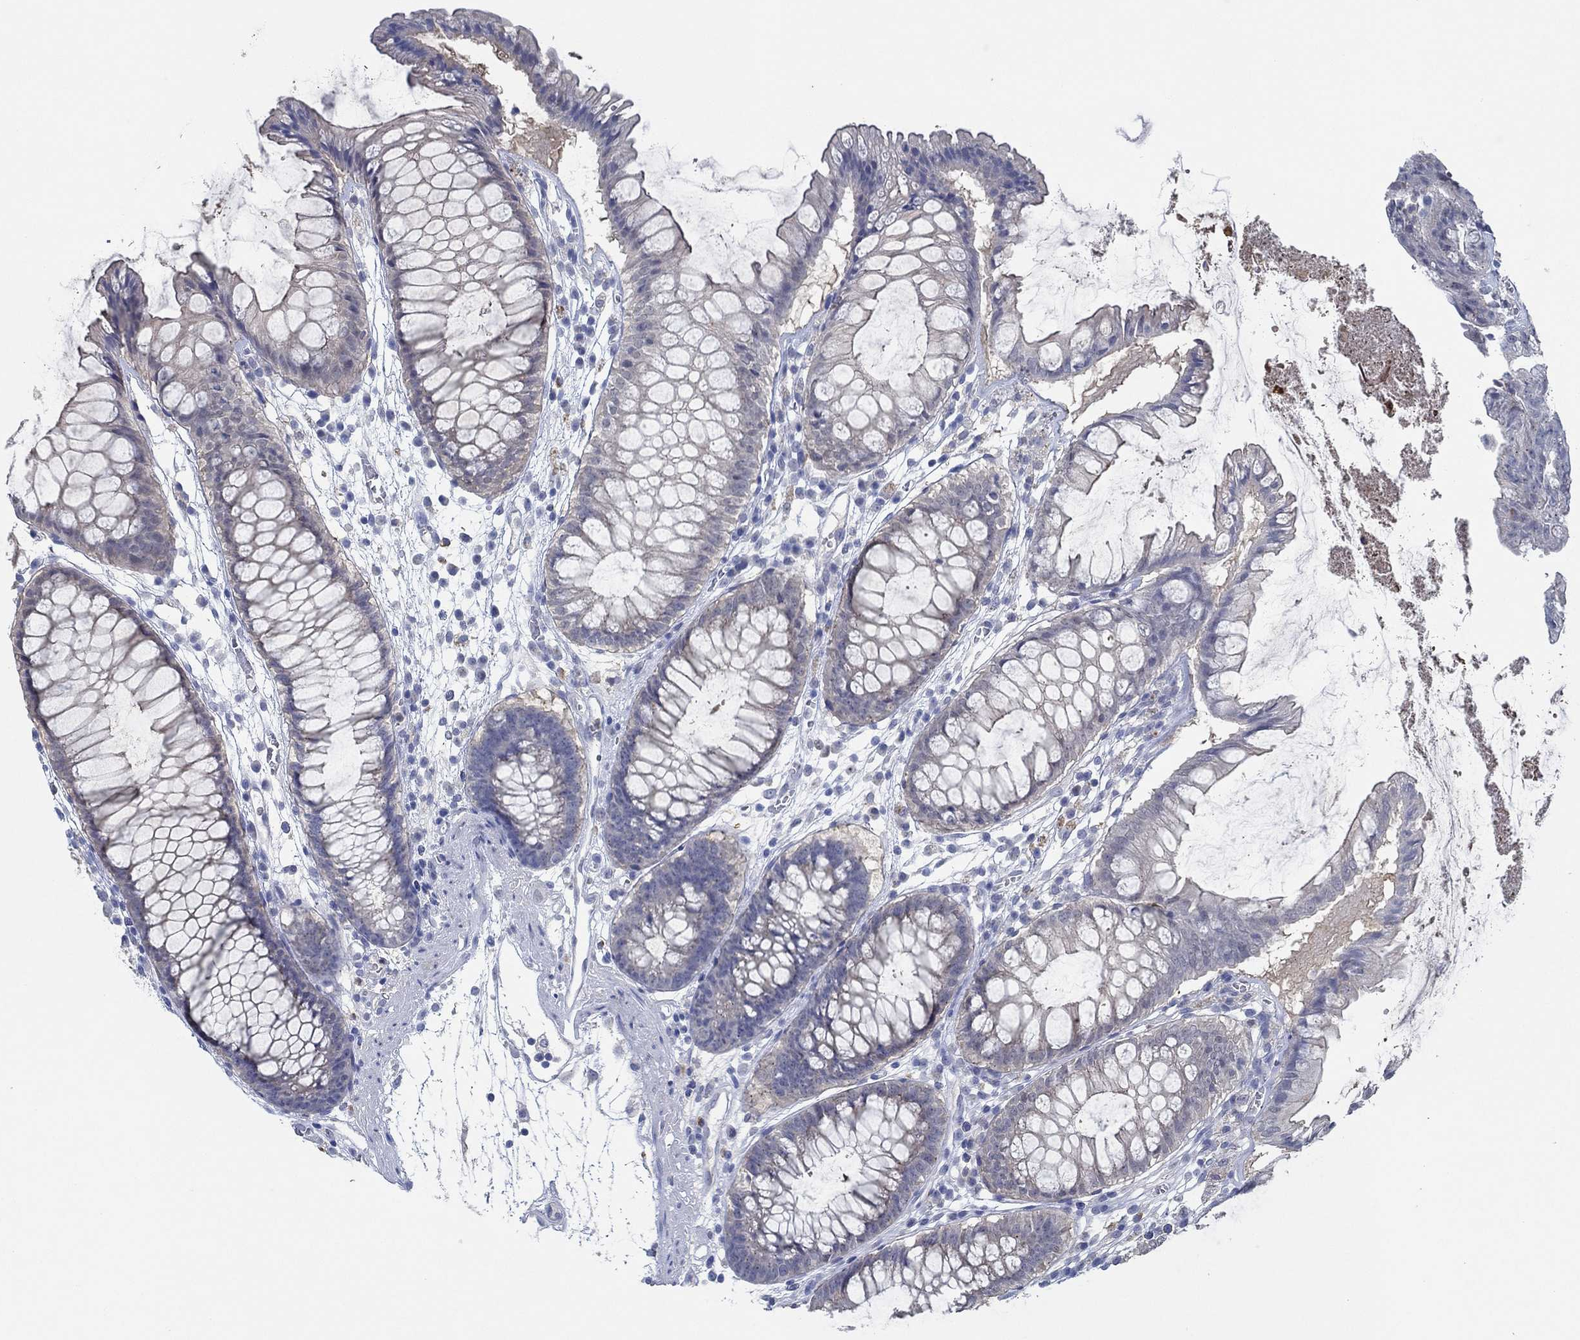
{"staining": {"intensity": "negative", "quantity": "none", "location": "none"}, "tissue": "colon", "cell_type": "Endothelial cells", "image_type": "normal", "snomed": [{"axis": "morphology", "description": "Normal tissue, NOS"}, {"axis": "morphology", "description": "Adenocarcinoma, NOS"}, {"axis": "topography", "description": "Colon"}], "caption": "The histopathology image exhibits no significant positivity in endothelial cells of colon. (Immunohistochemistry, brightfield microscopy, high magnification).", "gene": "CPM", "patient": {"sex": "male", "age": 65}}